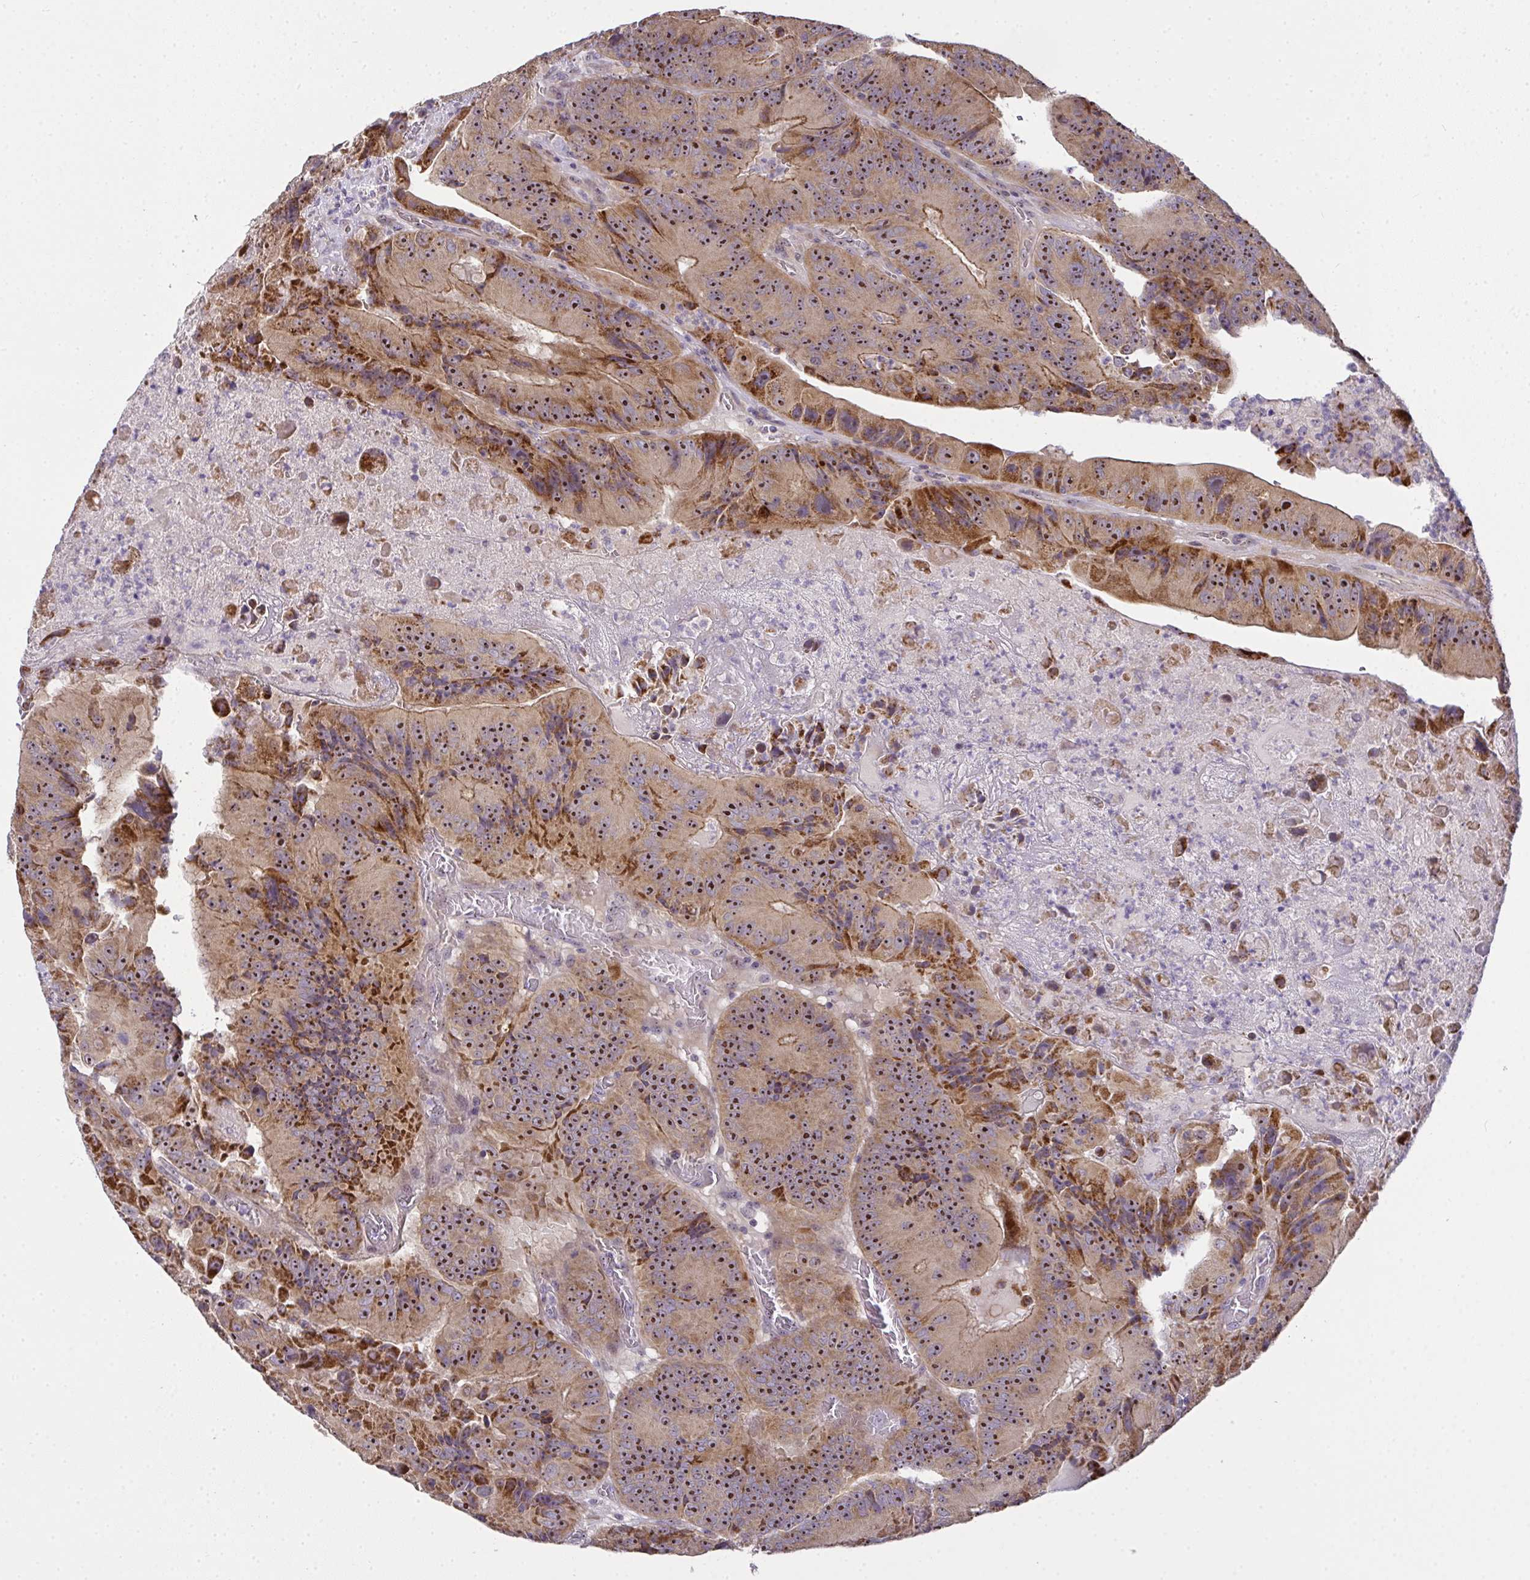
{"staining": {"intensity": "moderate", "quantity": ">75%", "location": "cytoplasmic/membranous,nuclear"}, "tissue": "colorectal cancer", "cell_type": "Tumor cells", "image_type": "cancer", "snomed": [{"axis": "morphology", "description": "Adenocarcinoma, NOS"}, {"axis": "topography", "description": "Colon"}], "caption": "Immunohistochemical staining of adenocarcinoma (colorectal) shows medium levels of moderate cytoplasmic/membranous and nuclear staining in approximately >75% of tumor cells.", "gene": "NT5C1A", "patient": {"sex": "female", "age": 86}}